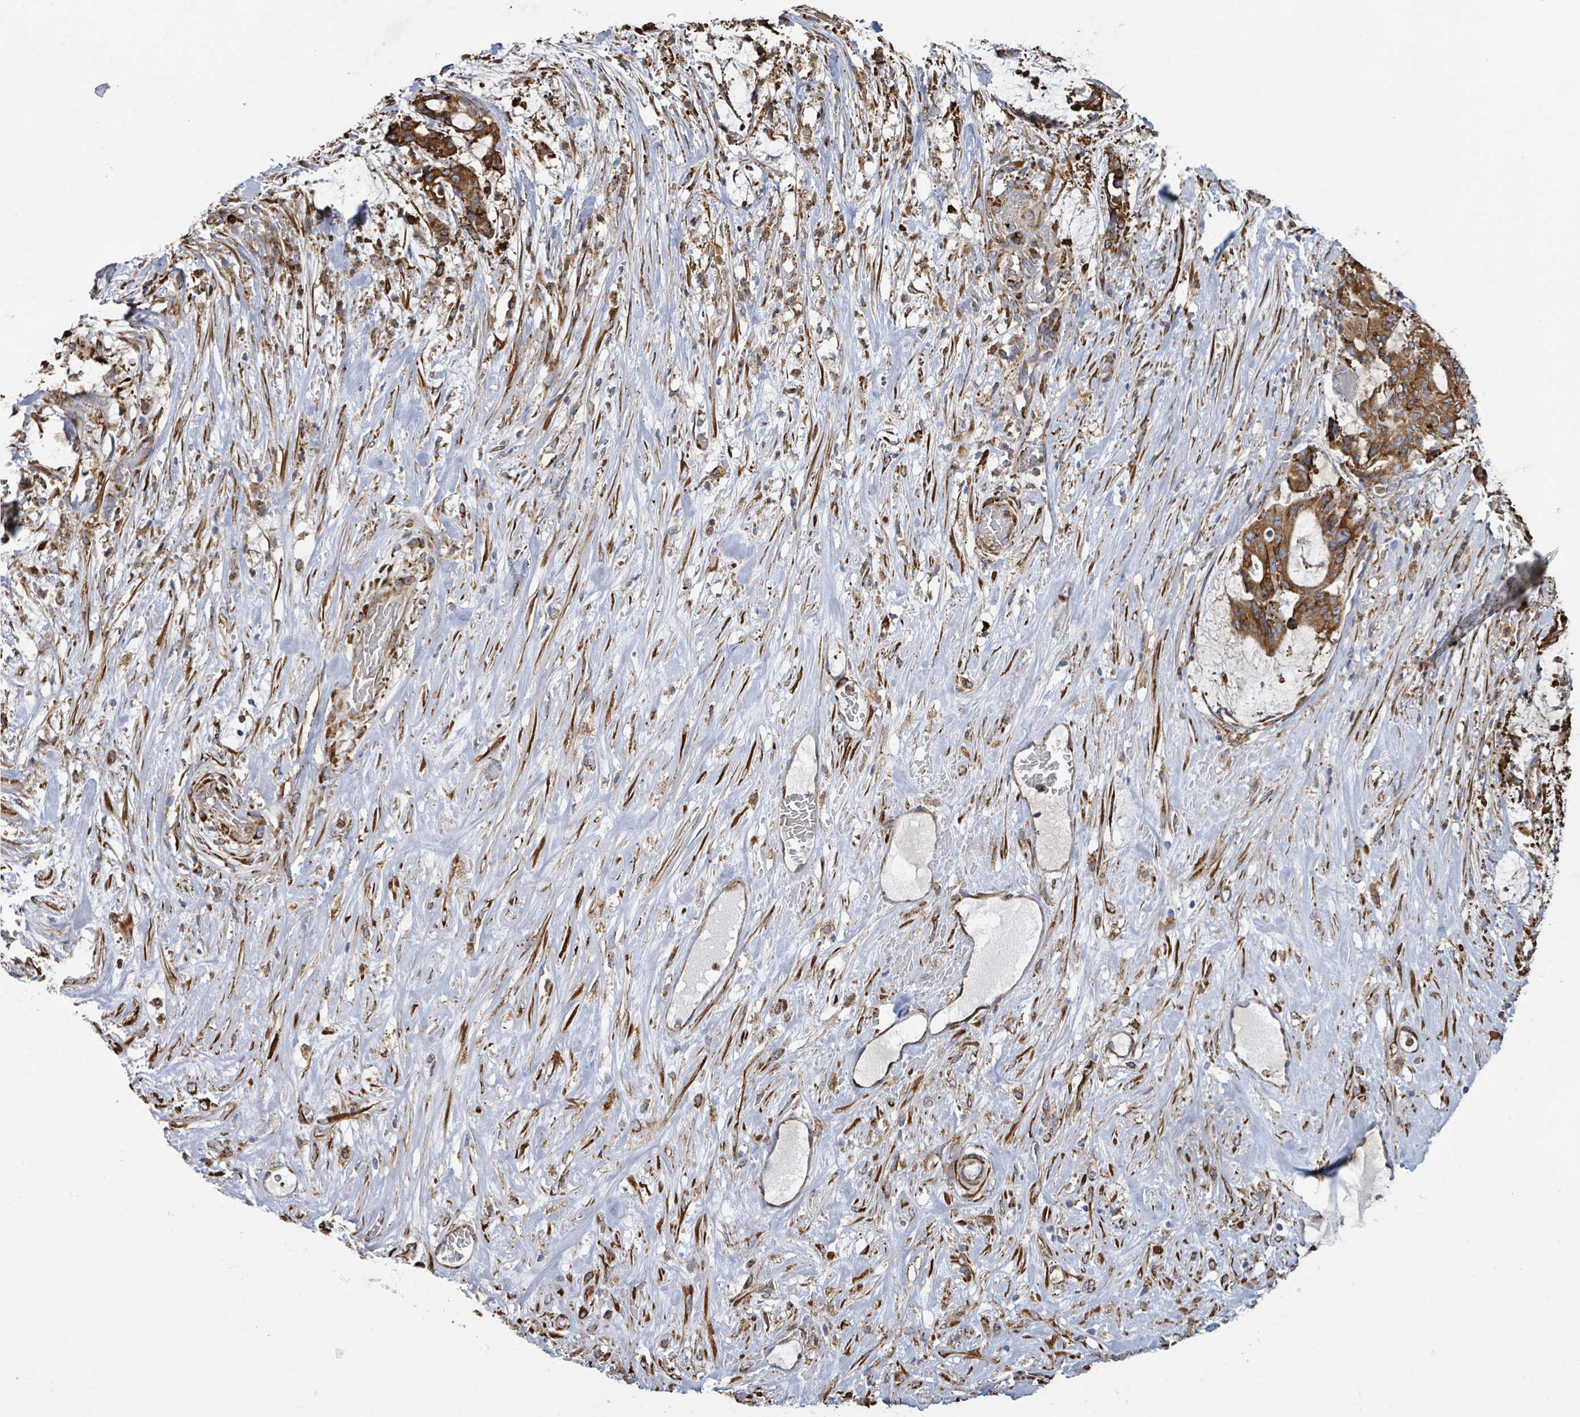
{"staining": {"intensity": "strong", "quantity": ">75%", "location": "cytoplasmic/membranous"}, "tissue": "liver cancer", "cell_type": "Tumor cells", "image_type": "cancer", "snomed": [{"axis": "morphology", "description": "Normal tissue, NOS"}, {"axis": "morphology", "description": "Cholangiocarcinoma"}, {"axis": "topography", "description": "Liver"}, {"axis": "topography", "description": "Peripheral nerve tissue"}], "caption": "Protein staining of liver cancer tissue shows strong cytoplasmic/membranous expression in approximately >75% of tumor cells.", "gene": "RFPL4A", "patient": {"sex": "female", "age": 73}}